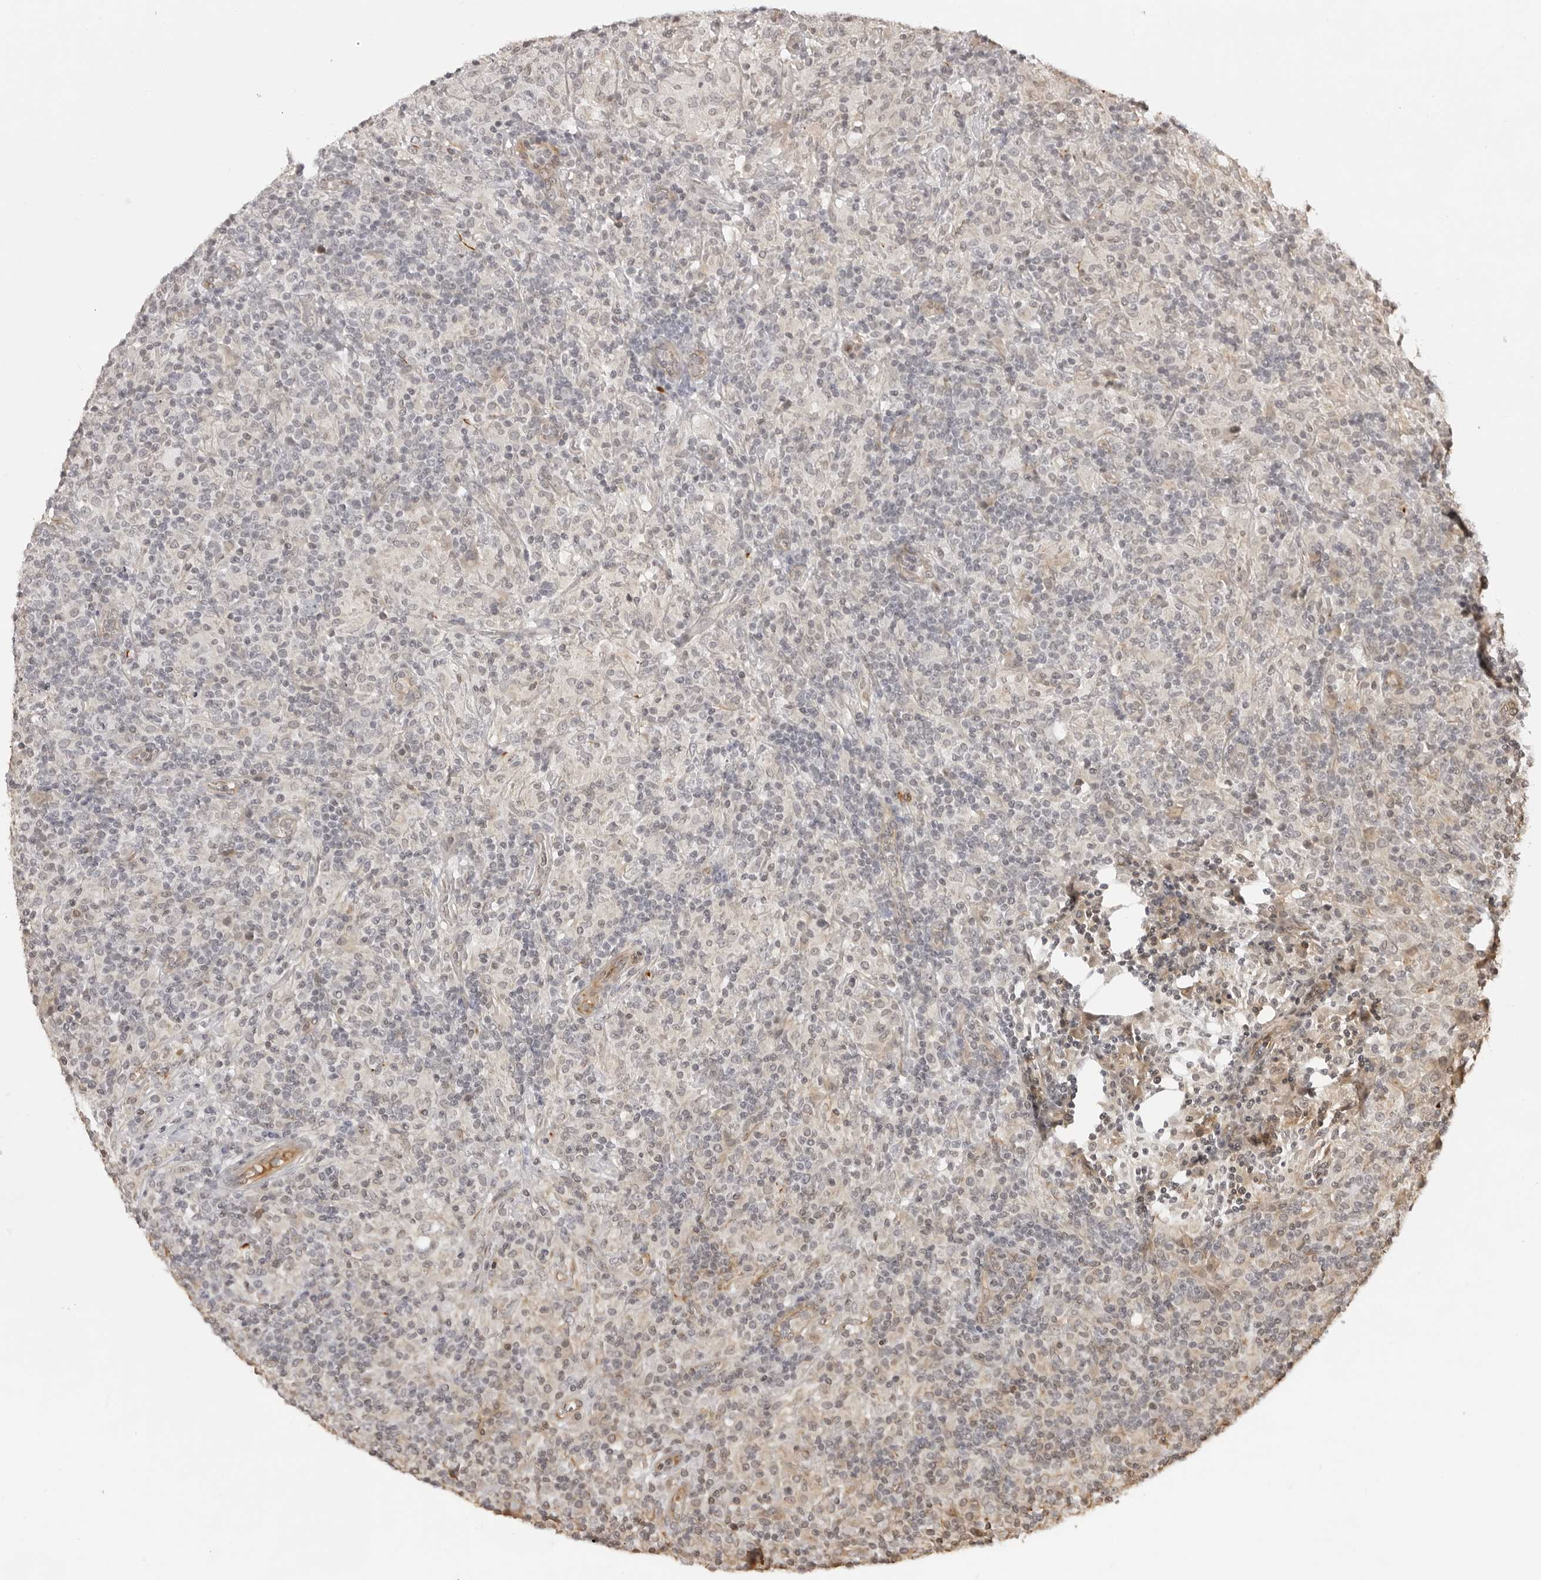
{"staining": {"intensity": "negative", "quantity": "none", "location": "none"}, "tissue": "lymphoma", "cell_type": "Tumor cells", "image_type": "cancer", "snomed": [{"axis": "morphology", "description": "Hodgkin's disease, NOS"}, {"axis": "topography", "description": "Lymph node"}], "caption": "This is a histopathology image of IHC staining of Hodgkin's disease, which shows no staining in tumor cells.", "gene": "DYNLT5", "patient": {"sex": "male", "age": 70}}